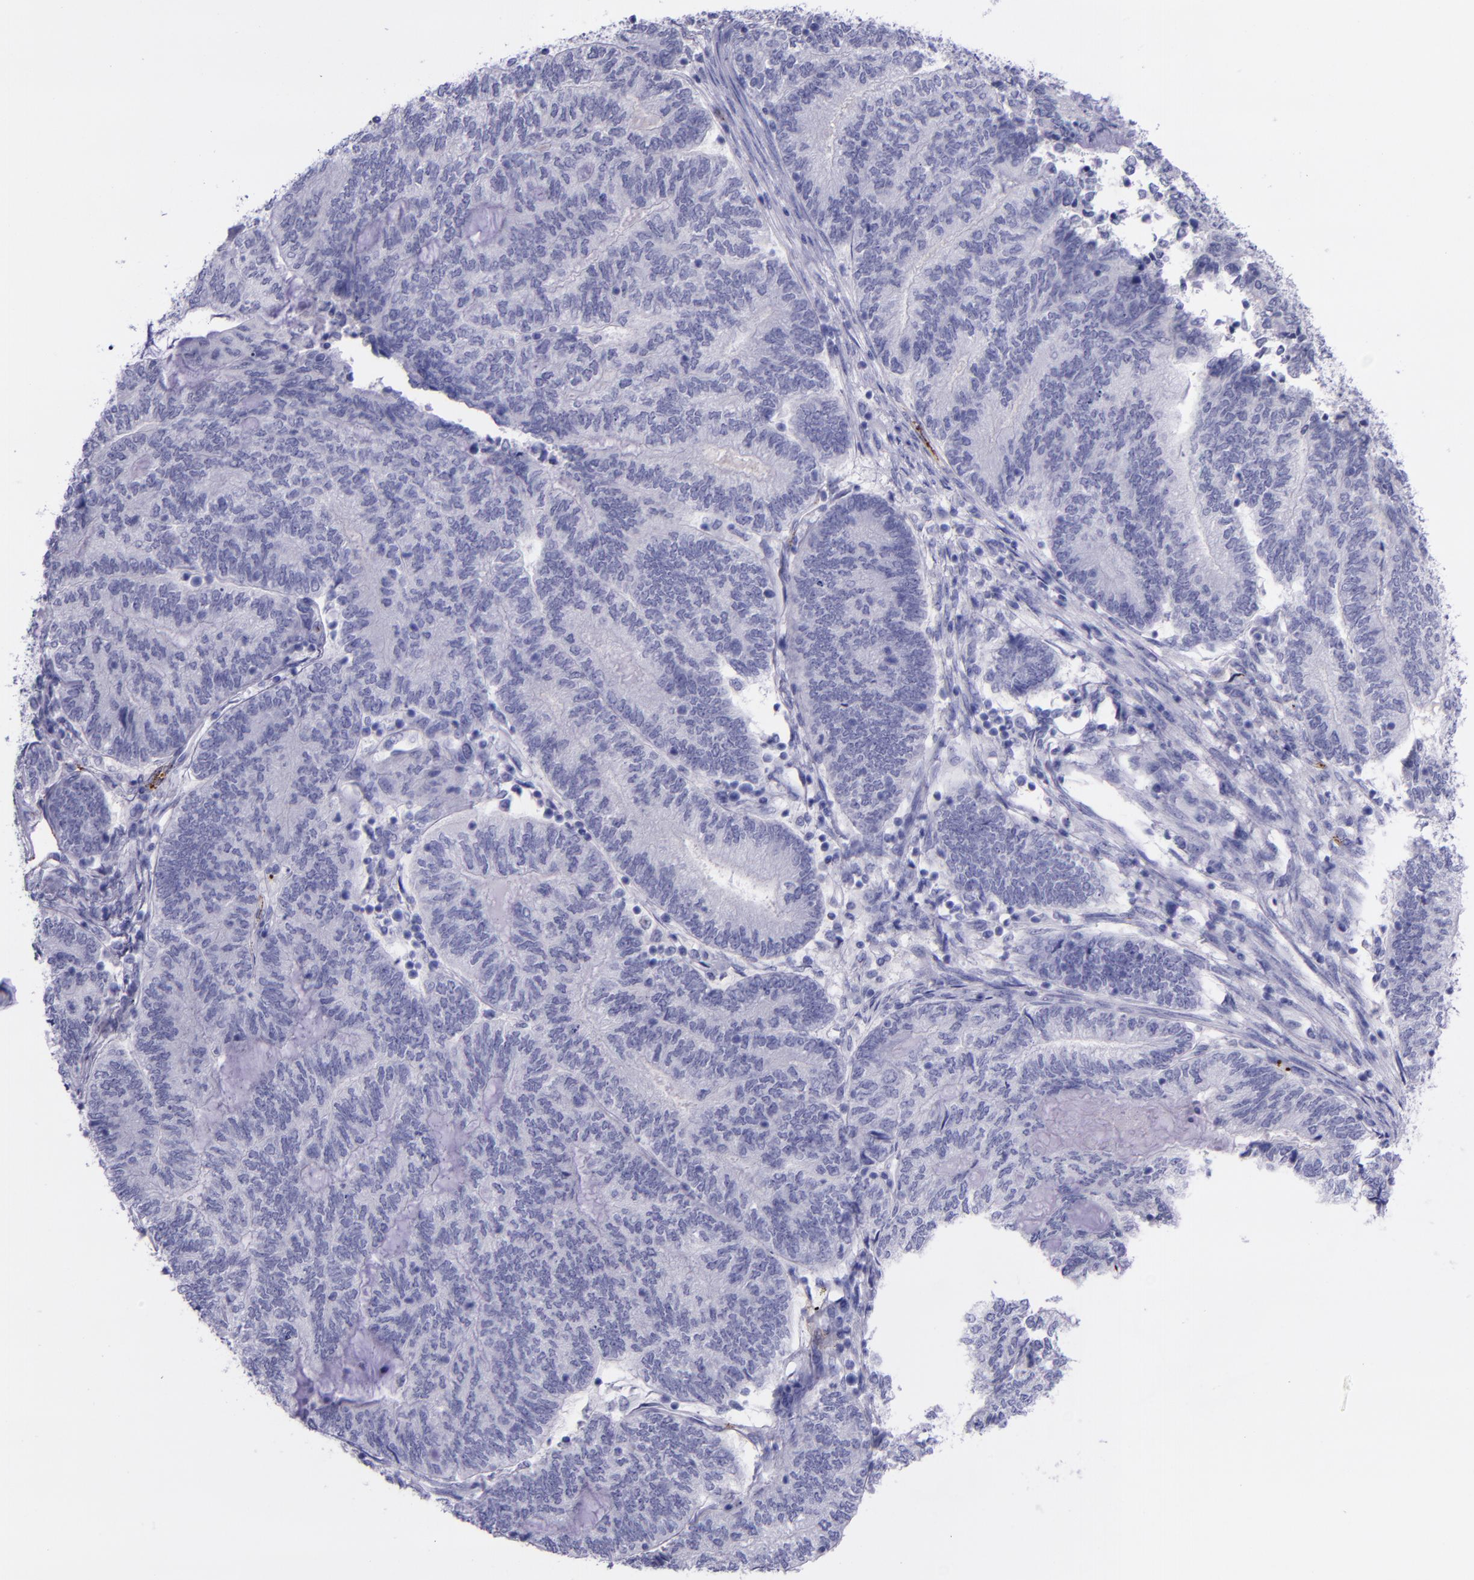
{"staining": {"intensity": "negative", "quantity": "none", "location": "none"}, "tissue": "endometrial cancer", "cell_type": "Tumor cells", "image_type": "cancer", "snomed": [{"axis": "morphology", "description": "Adenocarcinoma, NOS"}, {"axis": "topography", "description": "Uterus"}, {"axis": "topography", "description": "Endometrium"}], "caption": "This is an IHC histopathology image of endometrial cancer. There is no staining in tumor cells.", "gene": "SELE", "patient": {"sex": "female", "age": 70}}